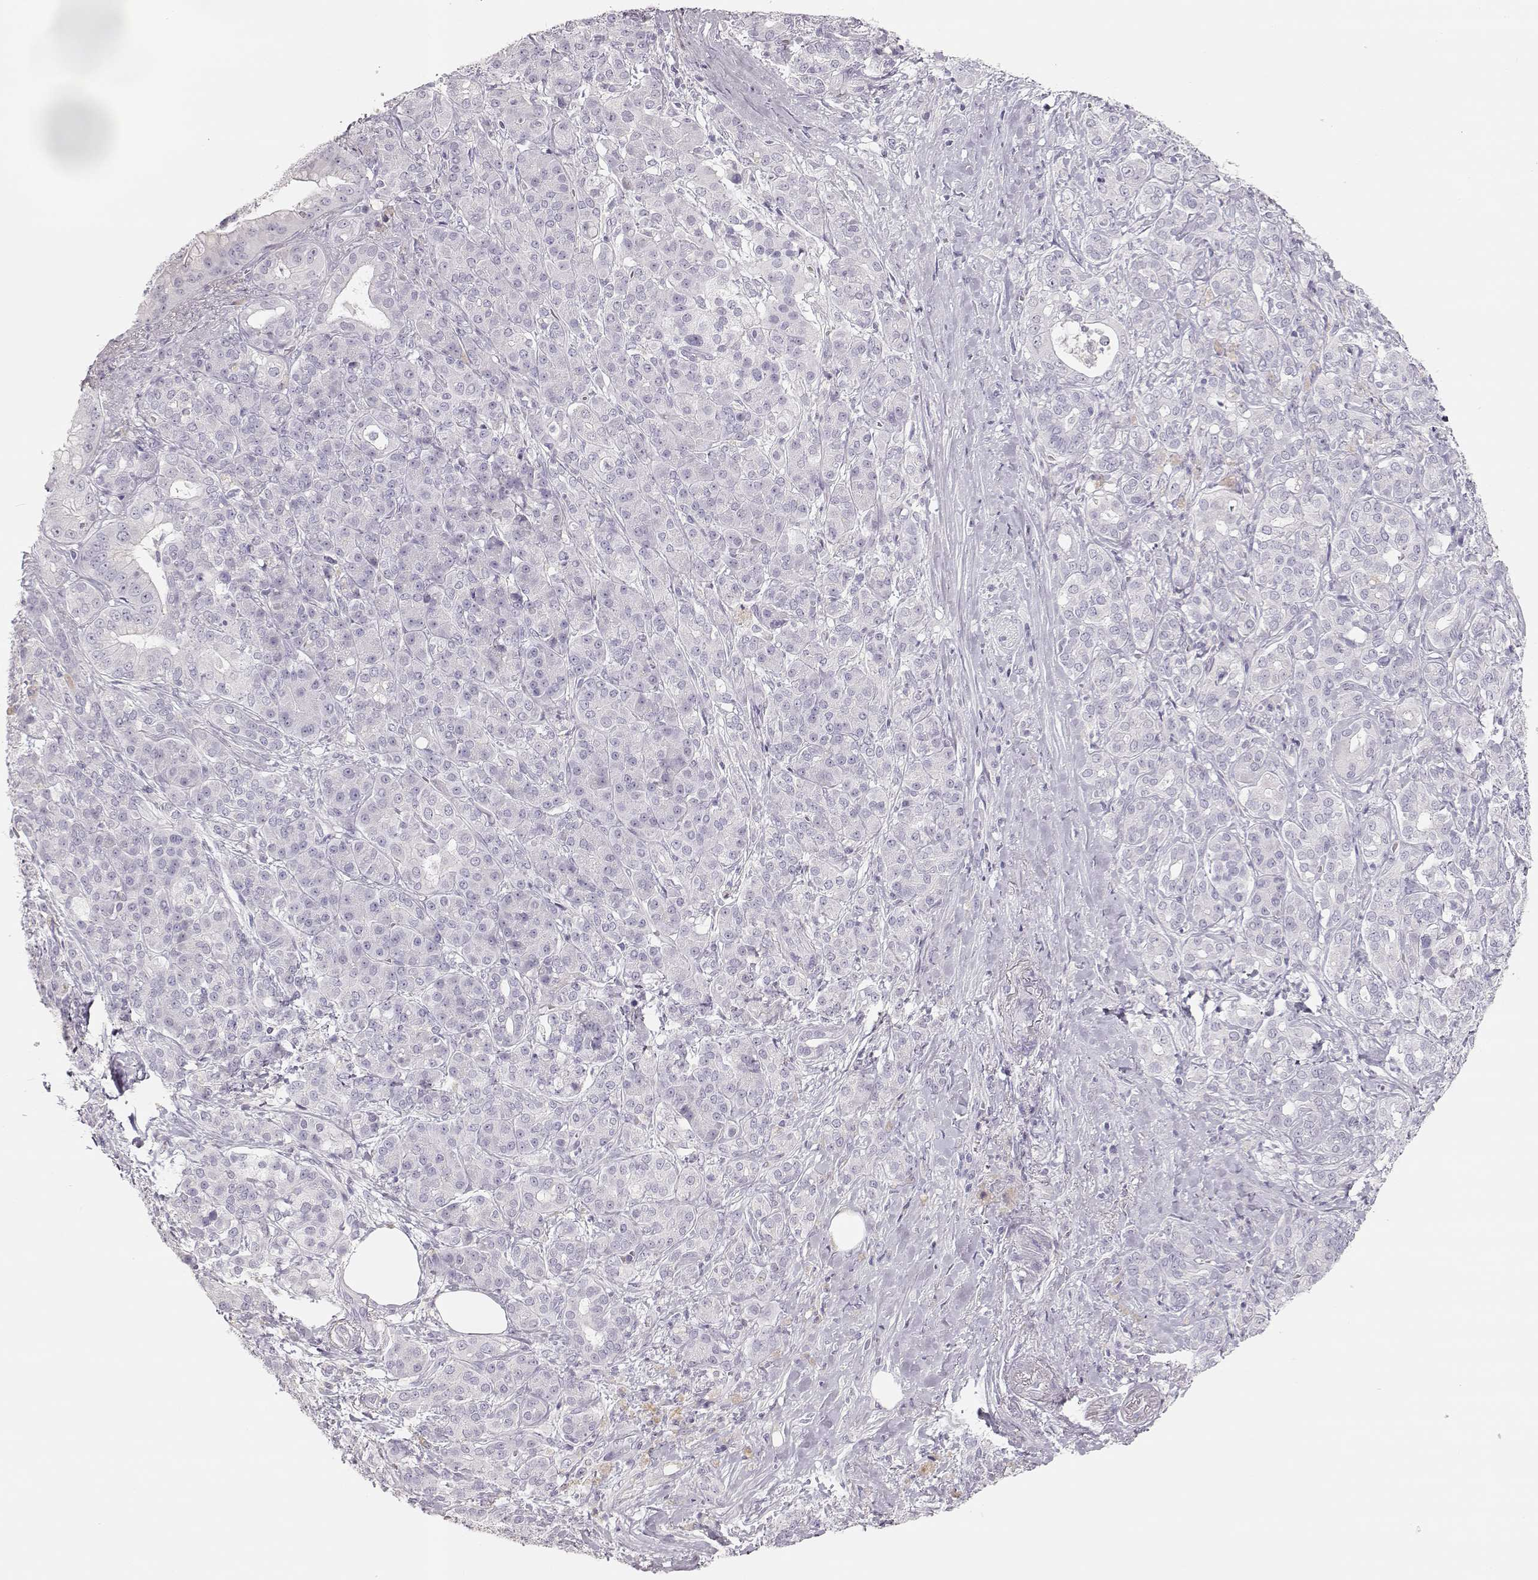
{"staining": {"intensity": "negative", "quantity": "none", "location": "none"}, "tissue": "pancreatic cancer", "cell_type": "Tumor cells", "image_type": "cancer", "snomed": [{"axis": "morphology", "description": "Normal tissue, NOS"}, {"axis": "morphology", "description": "Inflammation, NOS"}, {"axis": "morphology", "description": "Adenocarcinoma, NOS"}, {"axis": "topography", "description": "Pancreas"}], "caption": "Pancreatic adenocarcinoma was stained to show a protein in brown. There is no significant positivity in tumor cells.", "gene": "LEPR", "patient": {"sex": "male", "age": 57}}